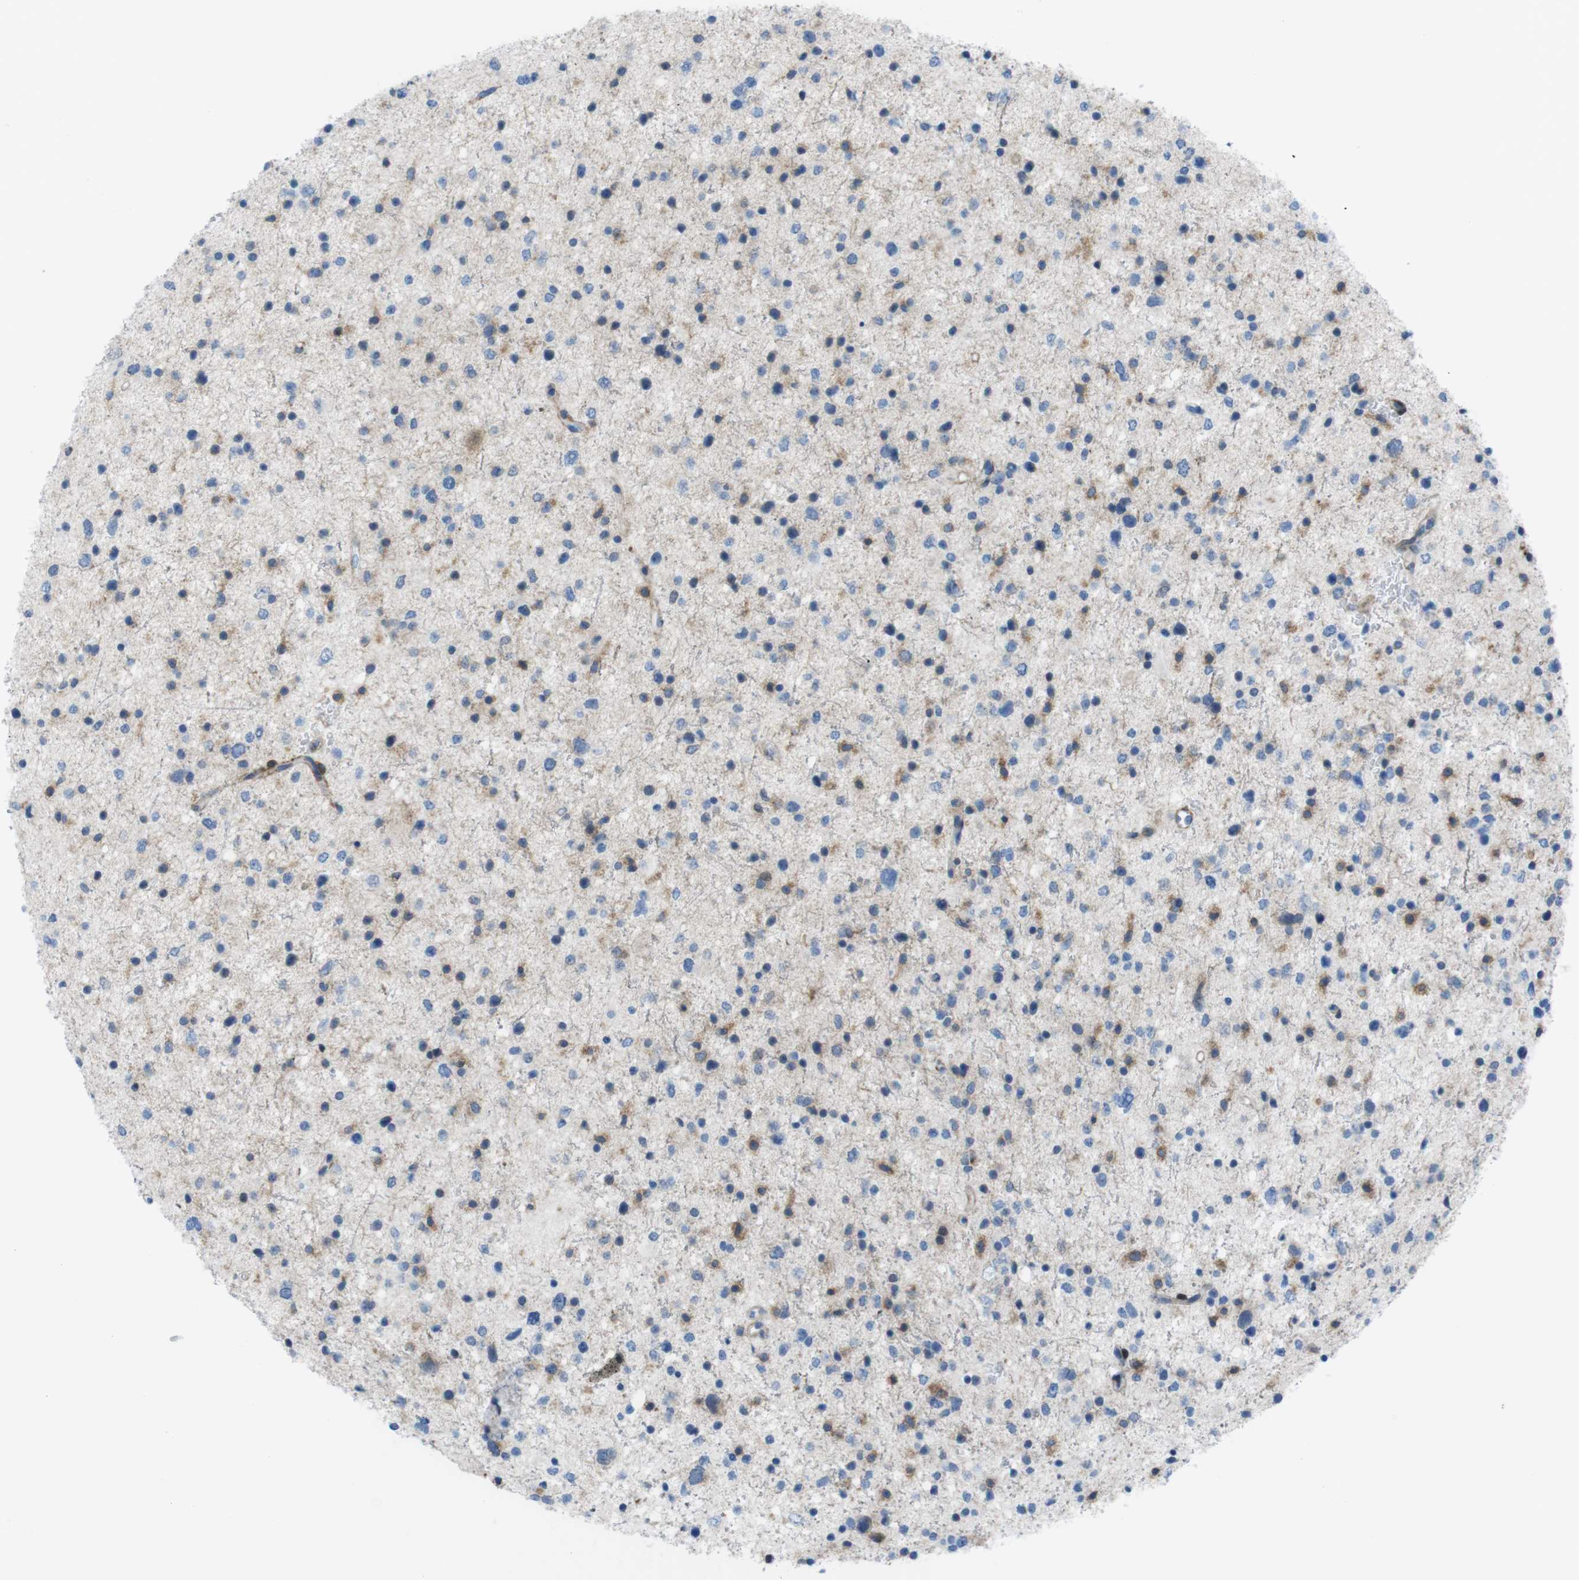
{"staining": {"intensity": "moderate", "quantity": "<25%", "location": "cytoplasmic/membranous"}, "tissue": "glioma", "cell_type": "Tumor cells", "image_type": "cancer", "snomed": [{"axis": "morphology", "description": "Glioma, malignant, Low grade"}, {"axis": "topography", "description": "Brain"}], "caption": "A brown stain highlights moderate cytoplasmic/membranous positivity of a protein in human glioma tumor cells. Nuclei are stained in blue.", "gene": "DIAPH2", "patient": {"sex": "female", "age": 37}}